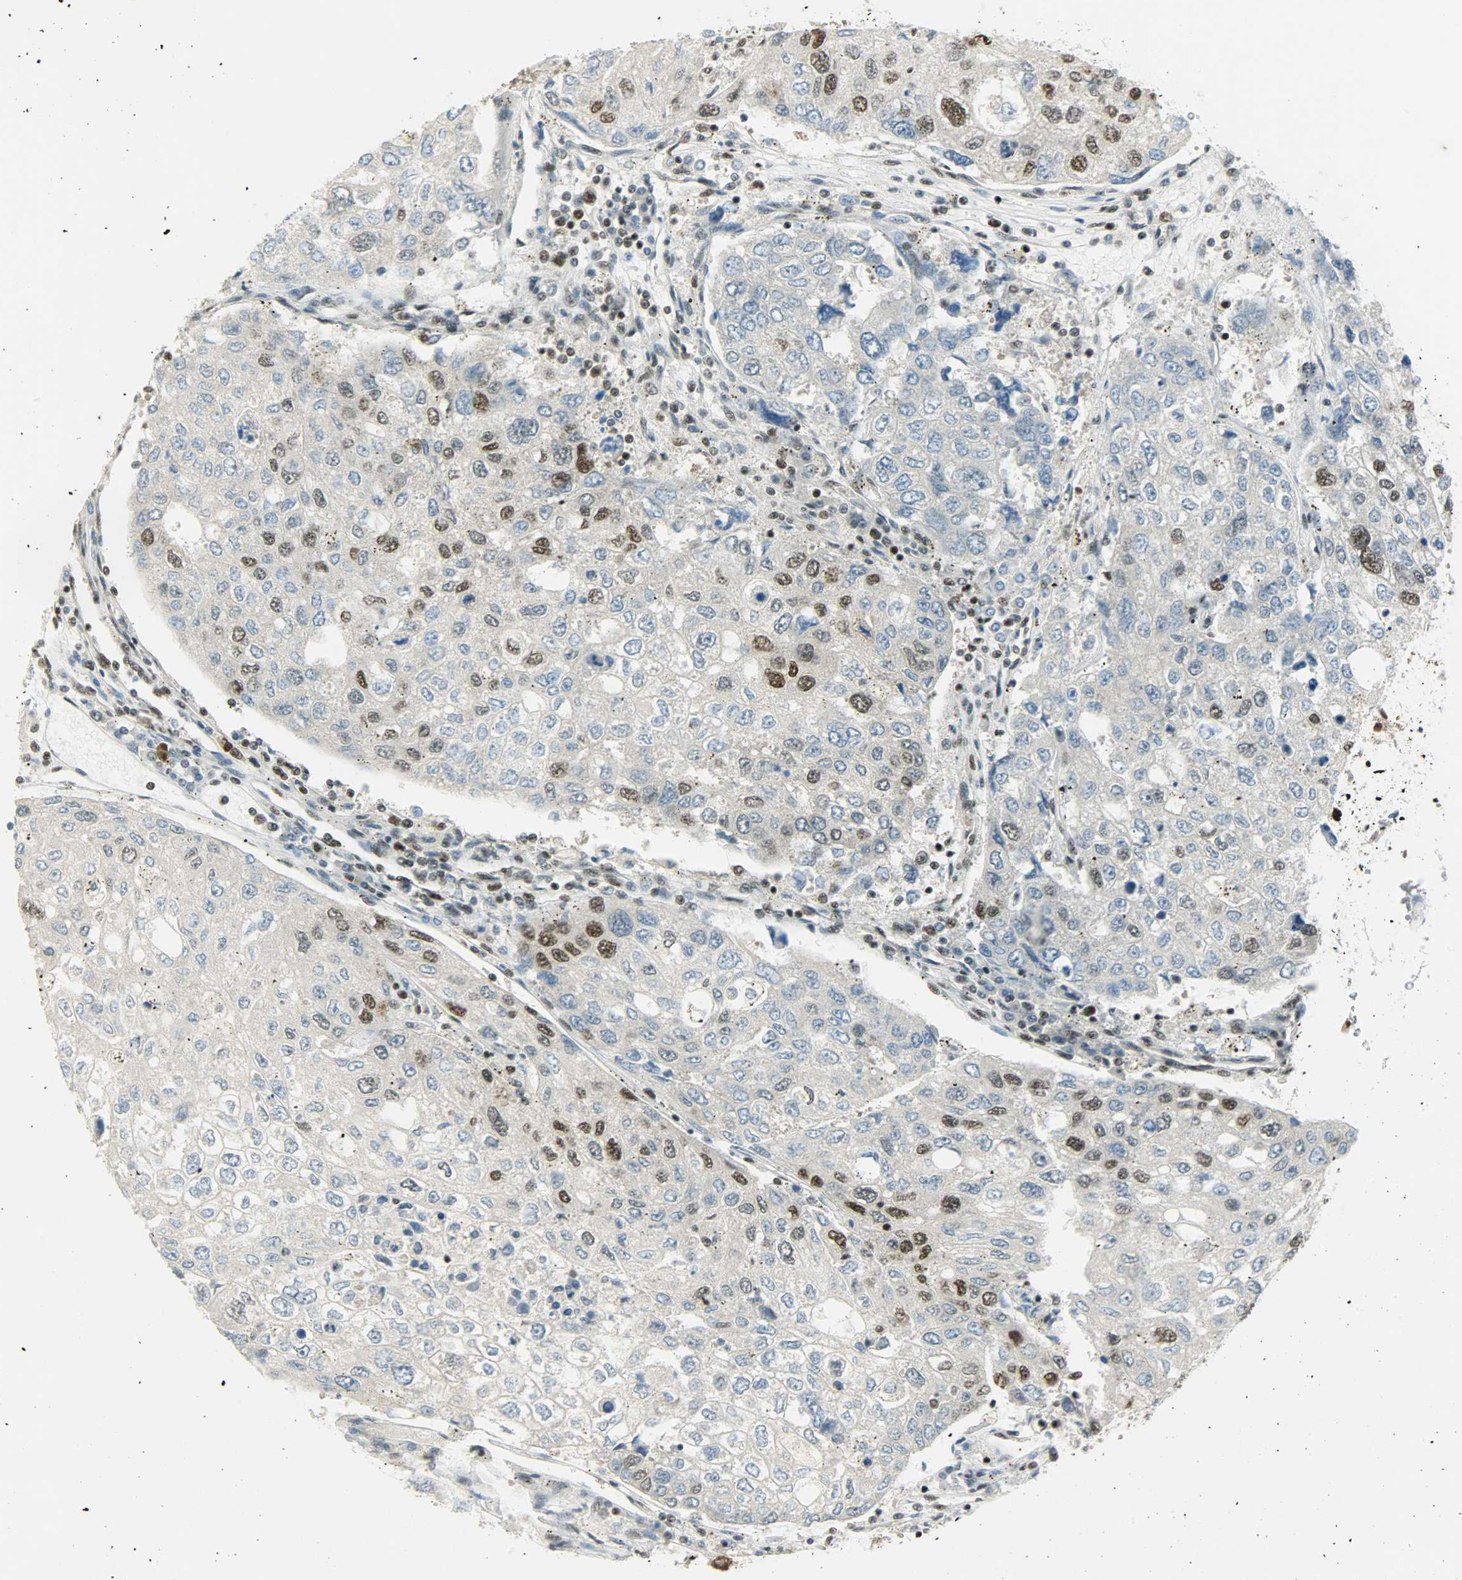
{"staining": {"intensity": "strong", "quantity": "<25%", "location": "nuclear"}, "tissue": "urothelial cancer", "cell_type": "Tumor cells", "image_type": "cancer", "snomed": [{"axis": "morphology", "description": "Urothelial carcinoma, High grade"}, {"axis": "topography", "description": "Lymph node"}, {"axis": "topography", "description": "Urinary bladder"}], "caption": "Protein staining demonstrates strong nuclear expression in about <25% of tumor cells in urothelial carcinoma (high-grade). (brown staining indicates protein expression, while blue staining denotes nuclei).", "gene": "SUGP1", "patient": {"sex": "male", "age": 51}}